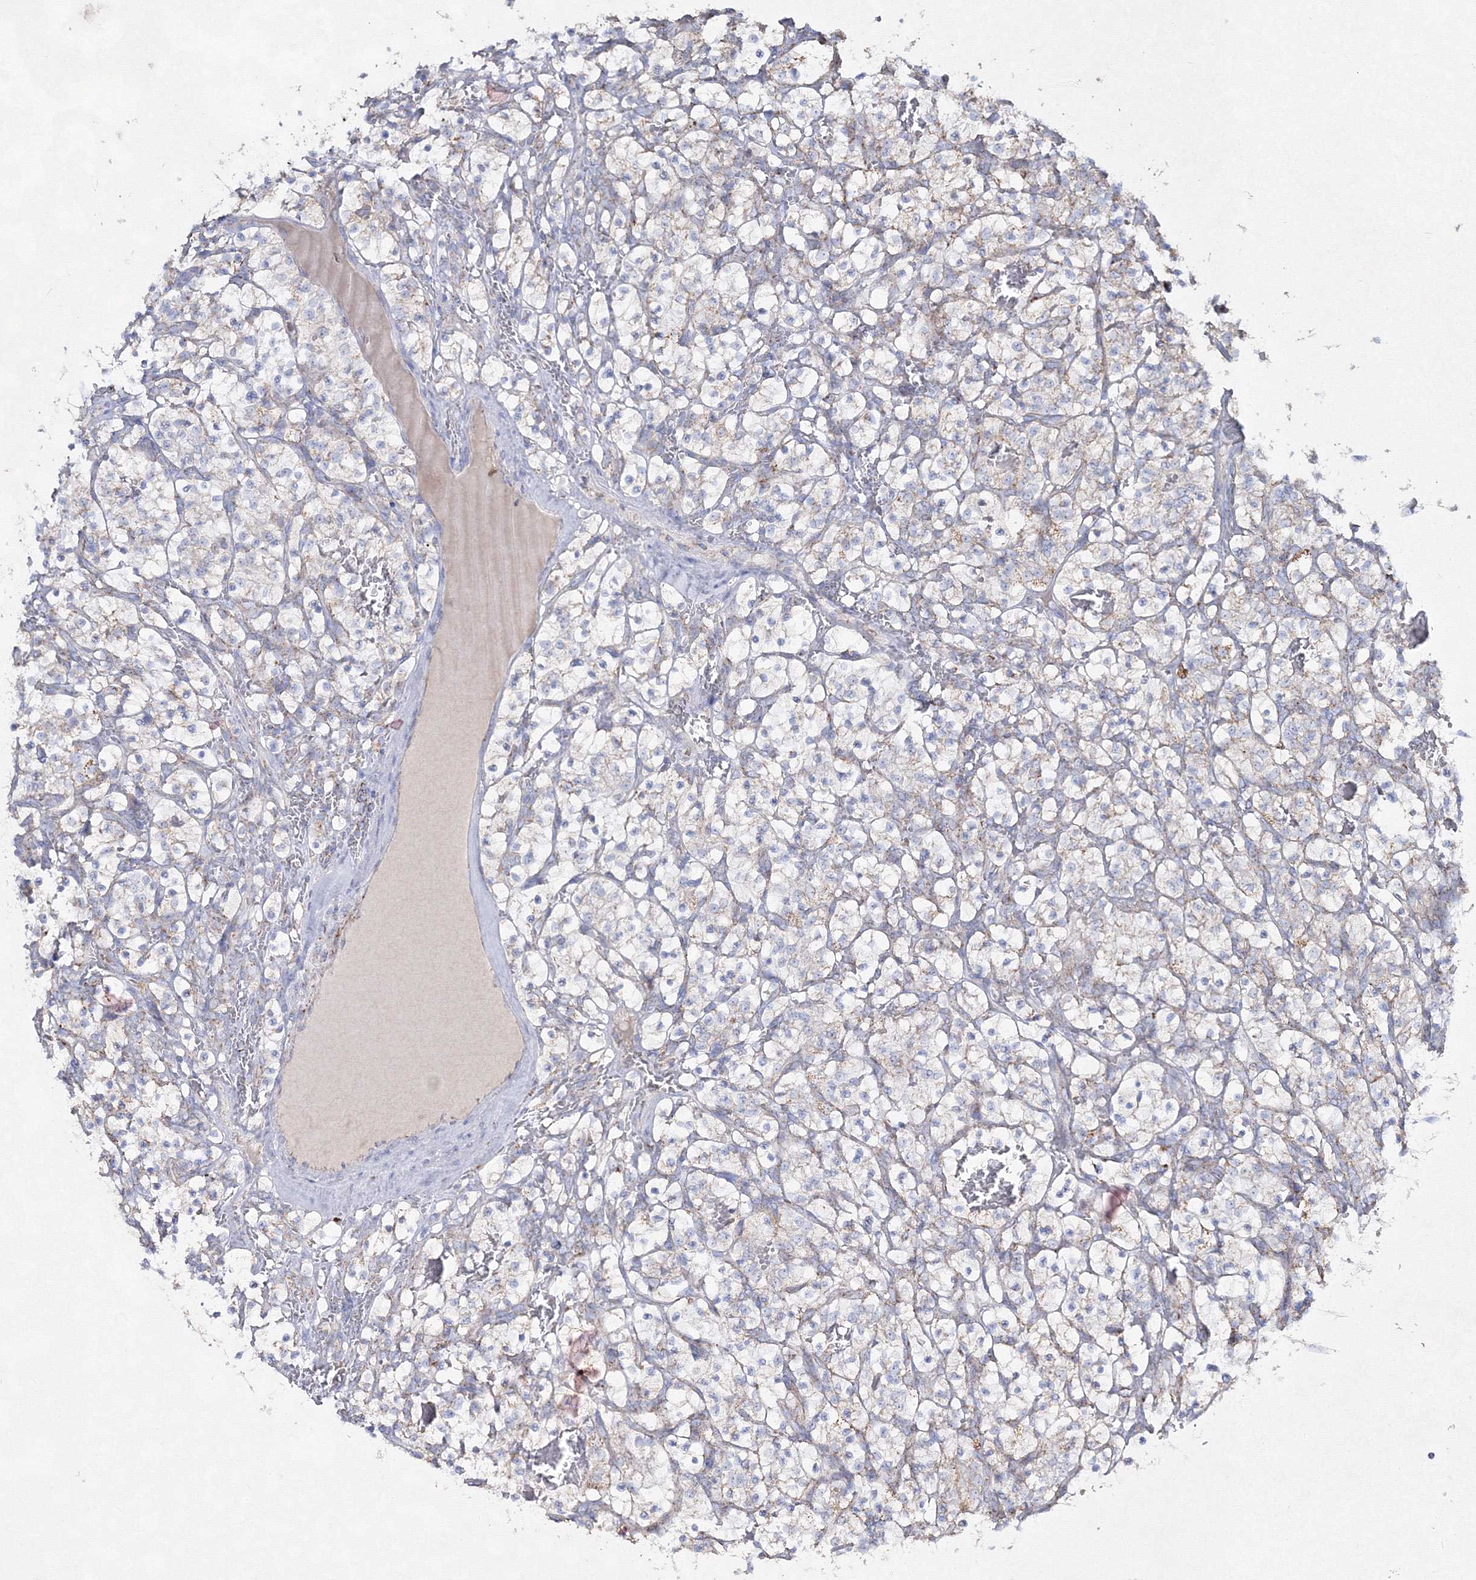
{"staining": {"intensity": "weak", "quantity": "<25%", "location": "cytoplasmic/membranous"}, "tissue": "renal cancer", "cell_type": "Tumor cells", "image_type": "cancer", "snomed": [{"axis": "morphology", "description": "Adenocarcinoma, NOS"}, {"axis": "topography", "description": "Kidney"}], "caption": "Immunohistochemistry histopathology image of neoplastic tissue: renal adenocarcinoma stained with DAB shows no significant protein staining in tumor cells.", "gene": "IGSF9", "patient": {"sex": "female", "age": 57}}